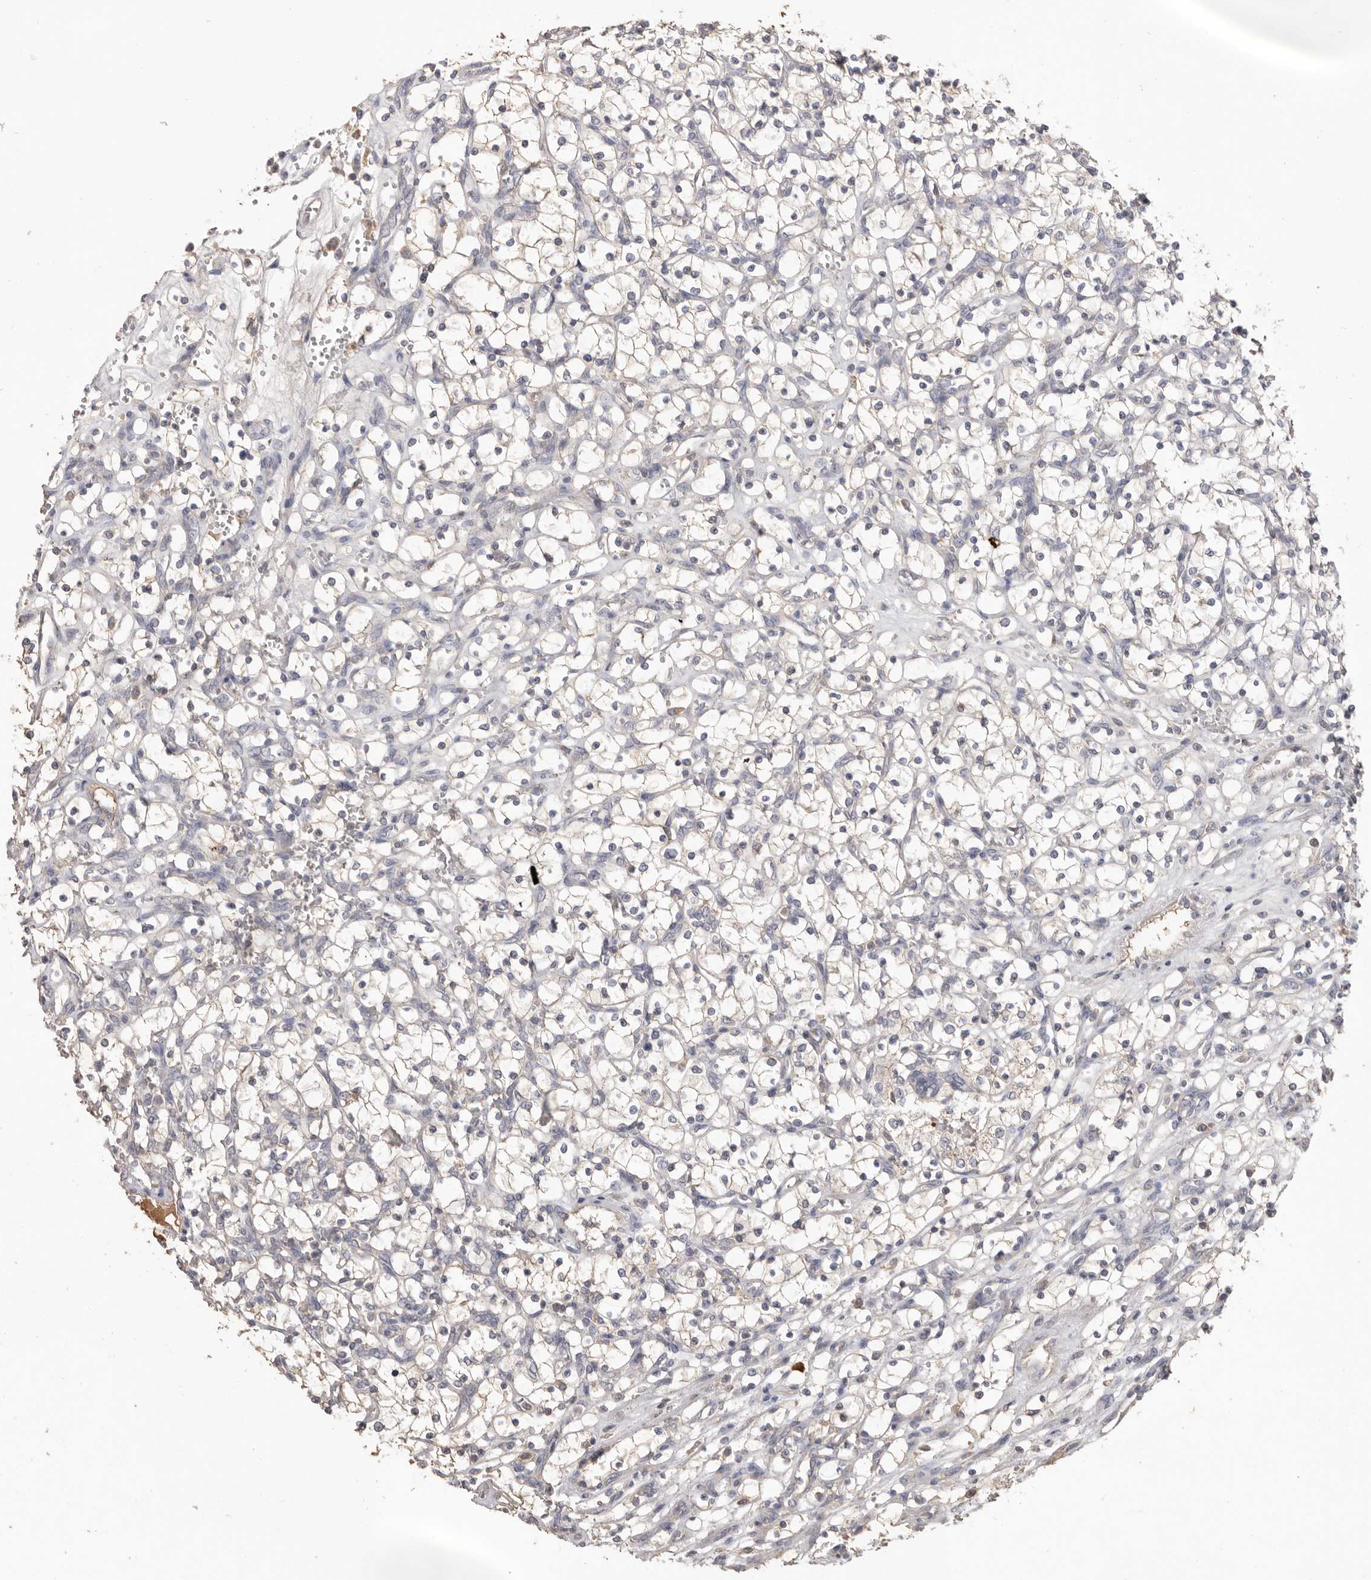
{"staining": {"intensity": "negative", "quantity": "none", "location": "none"}, "tissue": "renal cancer", "cell_type": "Tumor cells", "image_type": "cancer", "snomed": [{"axis": "morphology", "description": "Adenocarcinoma, NOS"}, {"axis": "topography", "description": "Kidney"}], "caption": "This photomicrograph is of renal cancer (adenocarcinoma) stained with immunohistochemistry (IHC) to label a protein in brown with the nuclei are counter-stained blue. There is no positivity in tumor cells. (Immunohistochemistry, brightfield microscopy, high magnification).", "gene": "HCAR2", "patient": {"sex": "female", "age": 69}}